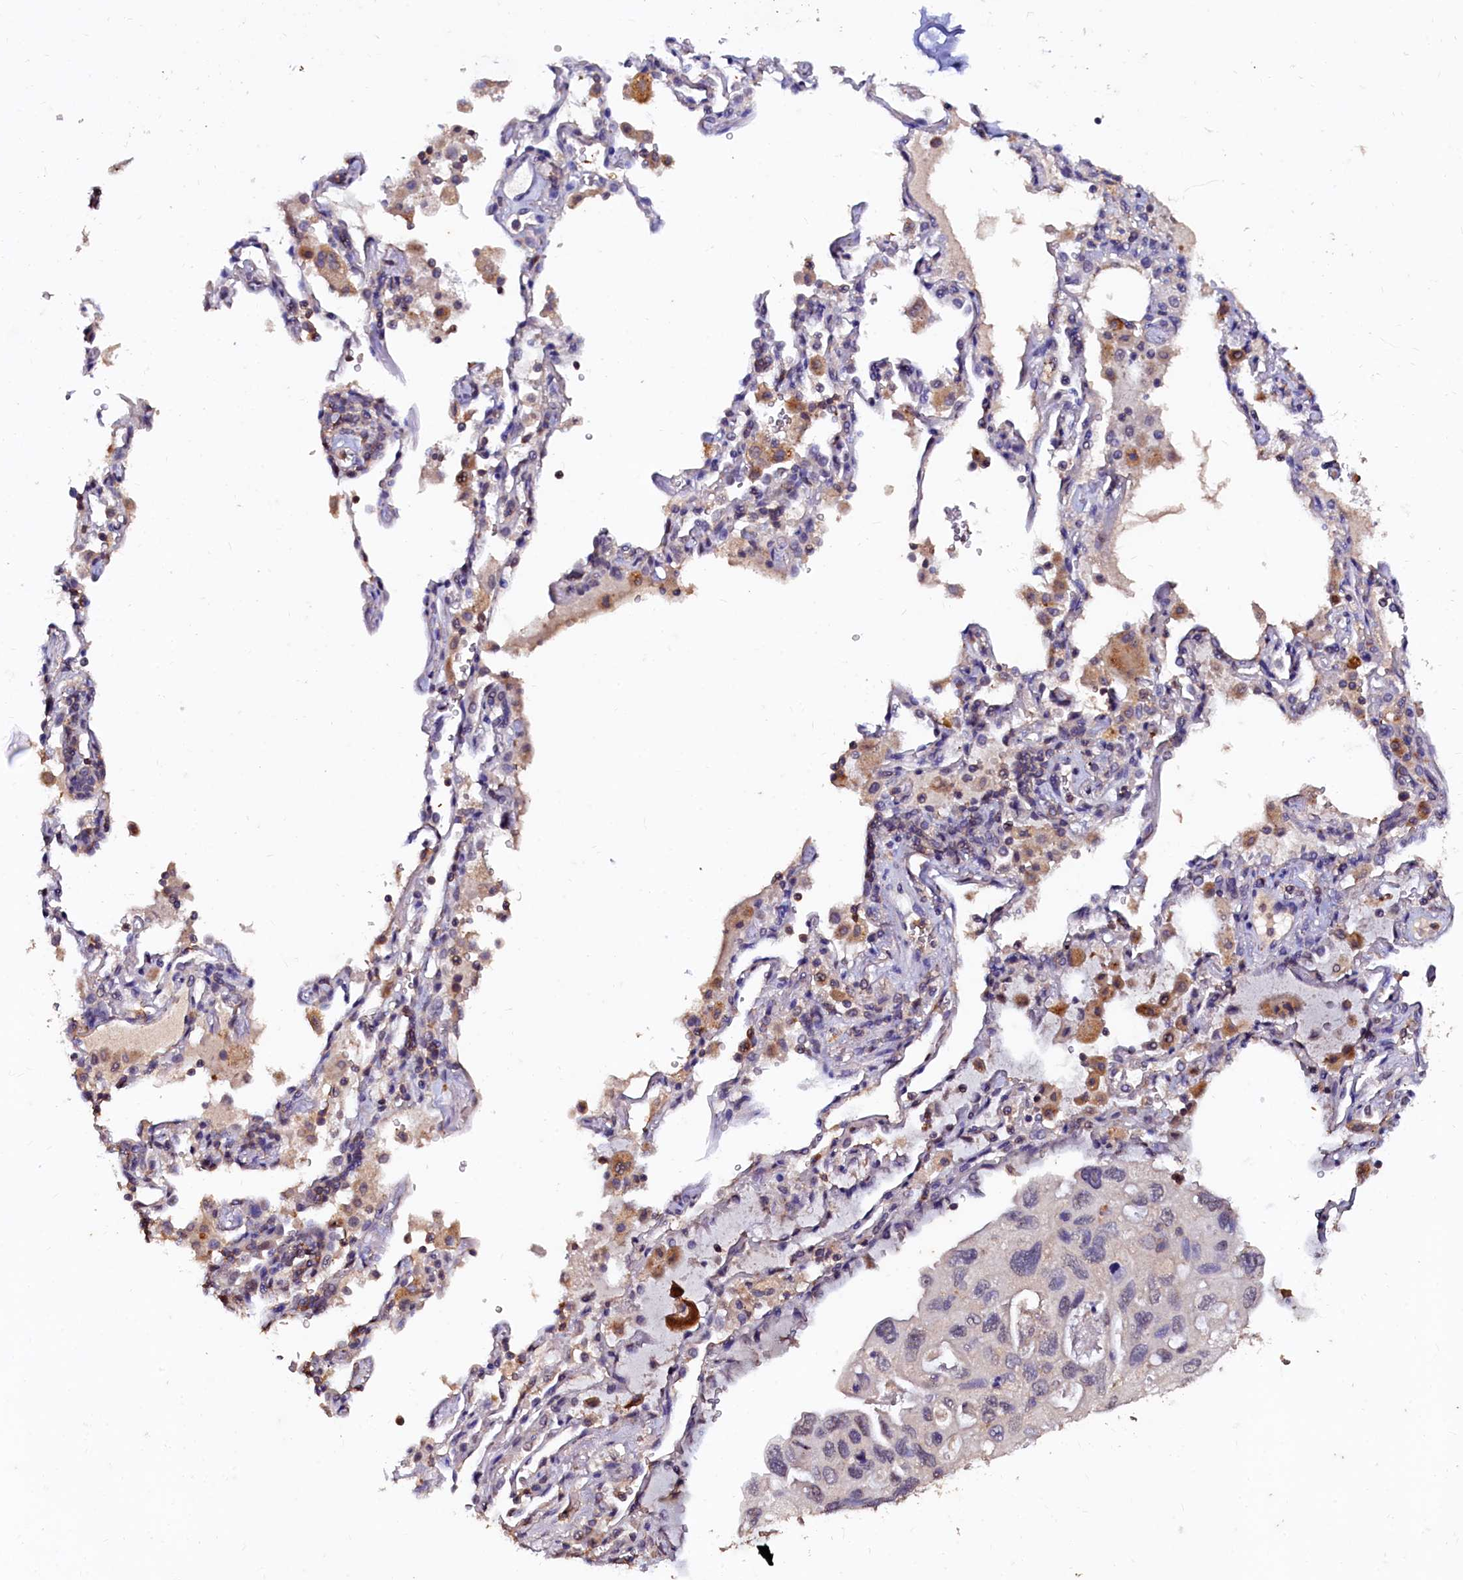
{"staining": {"intensity": "negative", "quantity": "none", "location": "none"}, "tissue": "lung cancer", "cell_type": "Tumor cells", "image_type": "cancer", "snomed": [{"axis": "morphology", "description": "Squamous cell carcinoma, NOS"}, {"axis": "topography", "description": "Lung"}], "caption": "The image shows no staining of tumor cells in lung squamous cell carcinoma.", "gene": "CSTPP1", "patient": {"sex": "female", "age": 73}}